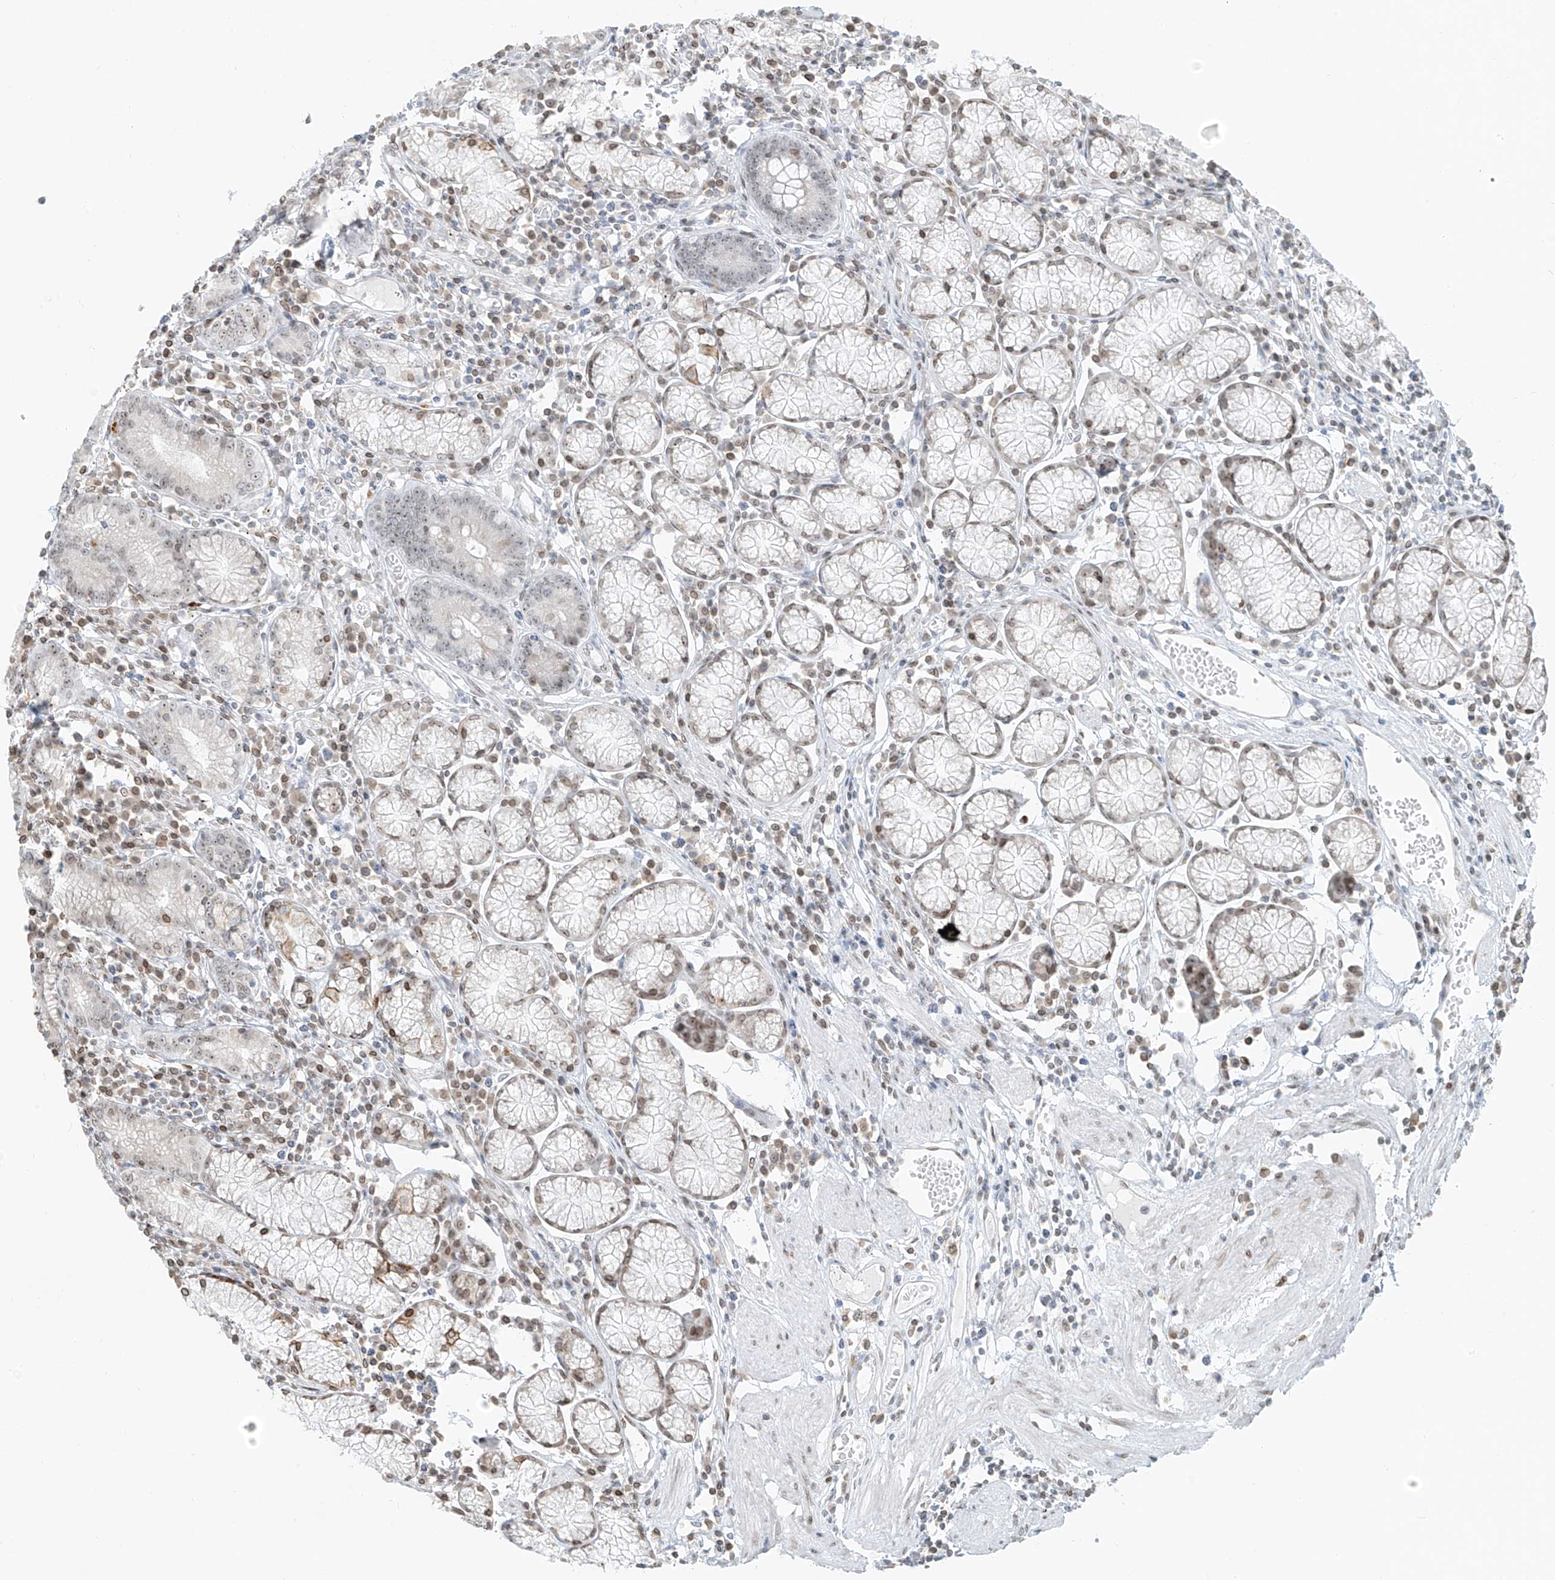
{"staining": {"intensity": "moderate", "quantity": "25%-75%", "location": "cytoplasmic/membranous,nuclear"}, "tissue": "stomach", "cell_type": "Glandular cells", "image_type": "normal", "snomed": [{"axis": "morphology", "description": "Normal tissue, NOS"}, {"axis": "topography", "description": "Stomach"}], "caption": "An image of human stomach stained for a protein displays moderate cytoplasmic/membranous,nuclear brown staining in glandular cells. (DAB (3,3'-diaminobenzidine) = brown stain, brightfield microscopy at high magnification).", "gene": "SAMD15", "patient": {"sex": "male", "age": 55}}